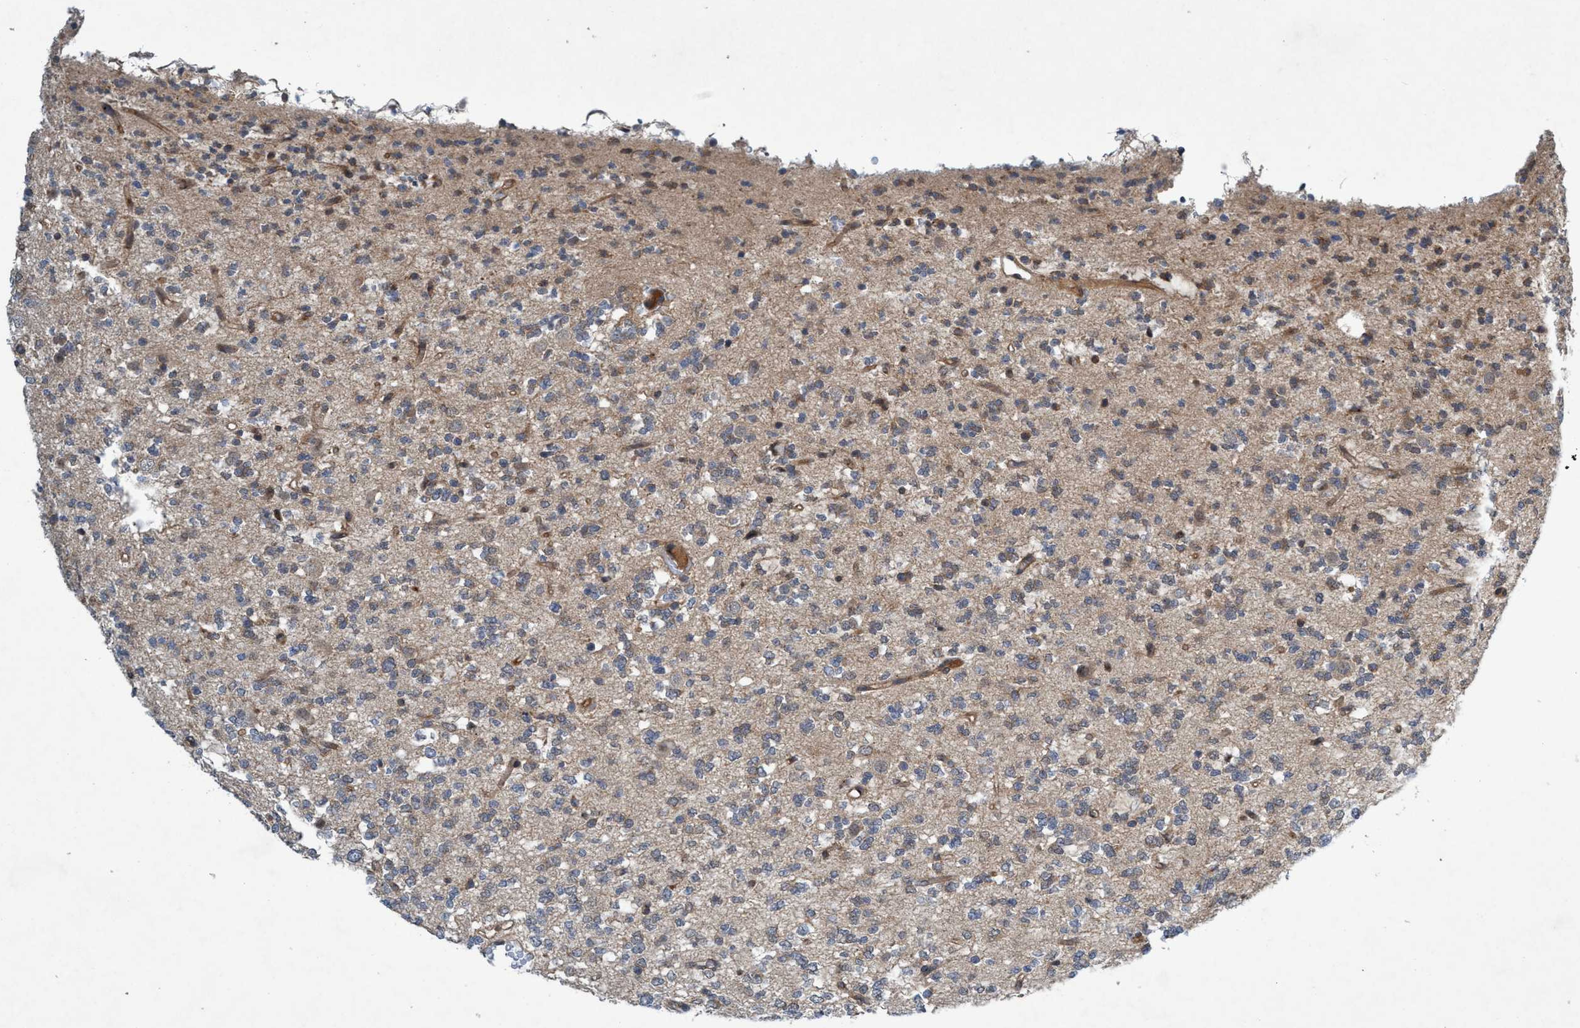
{"staining": {"intensity": "moderate", "quantity": "<25%", "location": "cytoplasmic/membranous"}, "tissue": "glioma", "cell_type": "Tumor cells", "image_type": "cancer", "snomed": [{"axis": "morphology", "description": "Glioma, malignant, Low grade"}, {"axis": "topography", "description": "Brain"}], "caption": "A micrograph of human glioma stained for a protein demonstrates moderate cytoplasmic/membranous brown staining in tumor cells.", "gene": "TRIM65", "patient": {"sex": "male", "age": 38}}